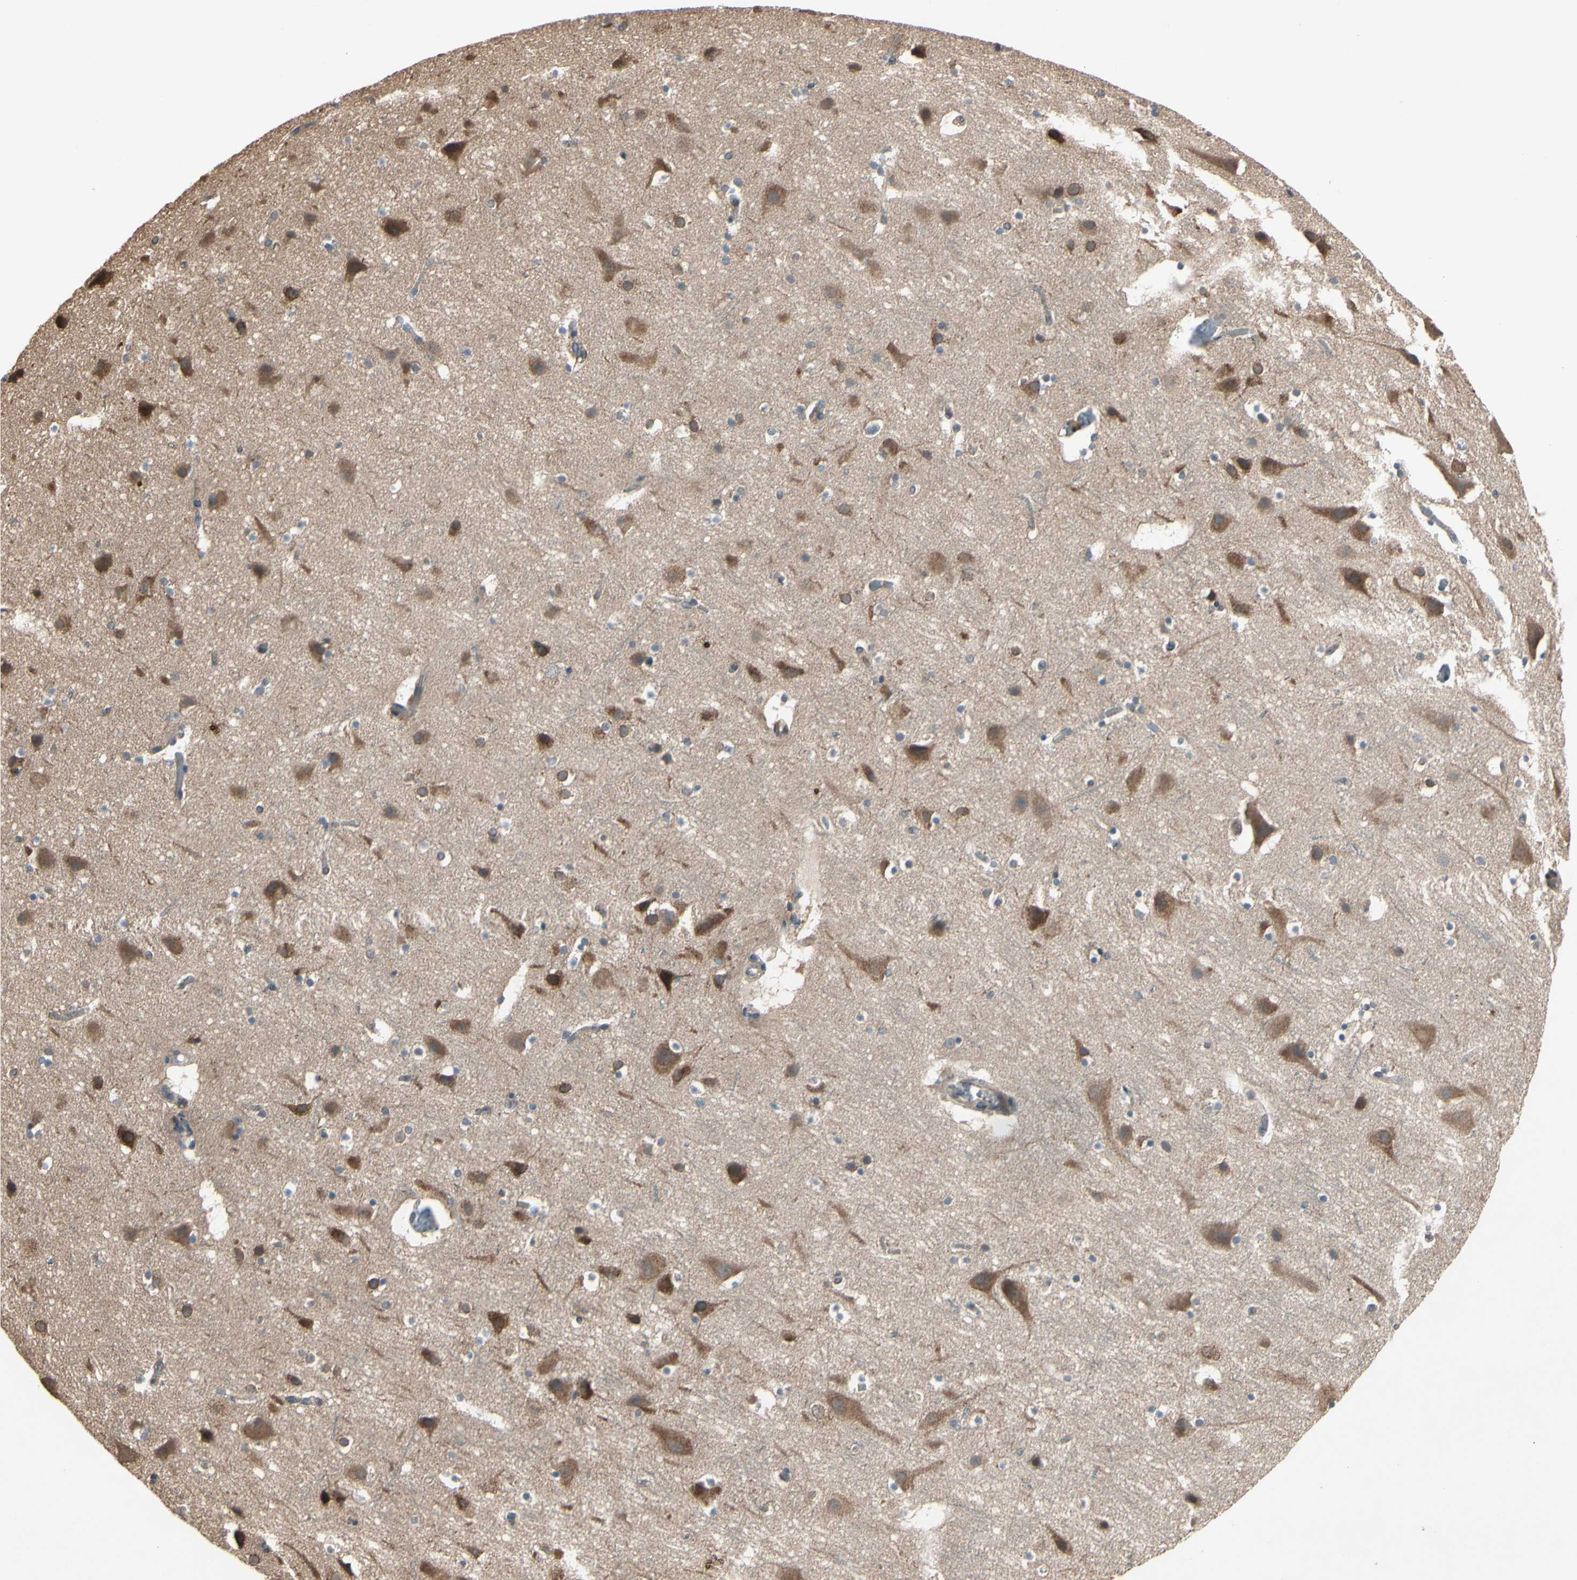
{"staining": {"intensity": "moderate", "quantity": "25%-75%", "location": "cytoplasmic/membranous"}, "tissue": "cerebral cortex", "cell_type": "Endothelial cells", "image_type": "normal", "snomed": [{"axis": "morphology", "description": "Normal tissue, NOS"}, {"axis": "topography", "description": "Cerebral cortex"}], "caption": "Immunohistochemistry (IHC) micrograph of benign human cerebral cortex stained for a protein (brown), which shows medium levels of moderate cytoplasmic/membranous positivity in approximately 25%-75% of endothelial cells.", "gene": "PNPLA7", "patient": {"sex": "male", "age": 45}}